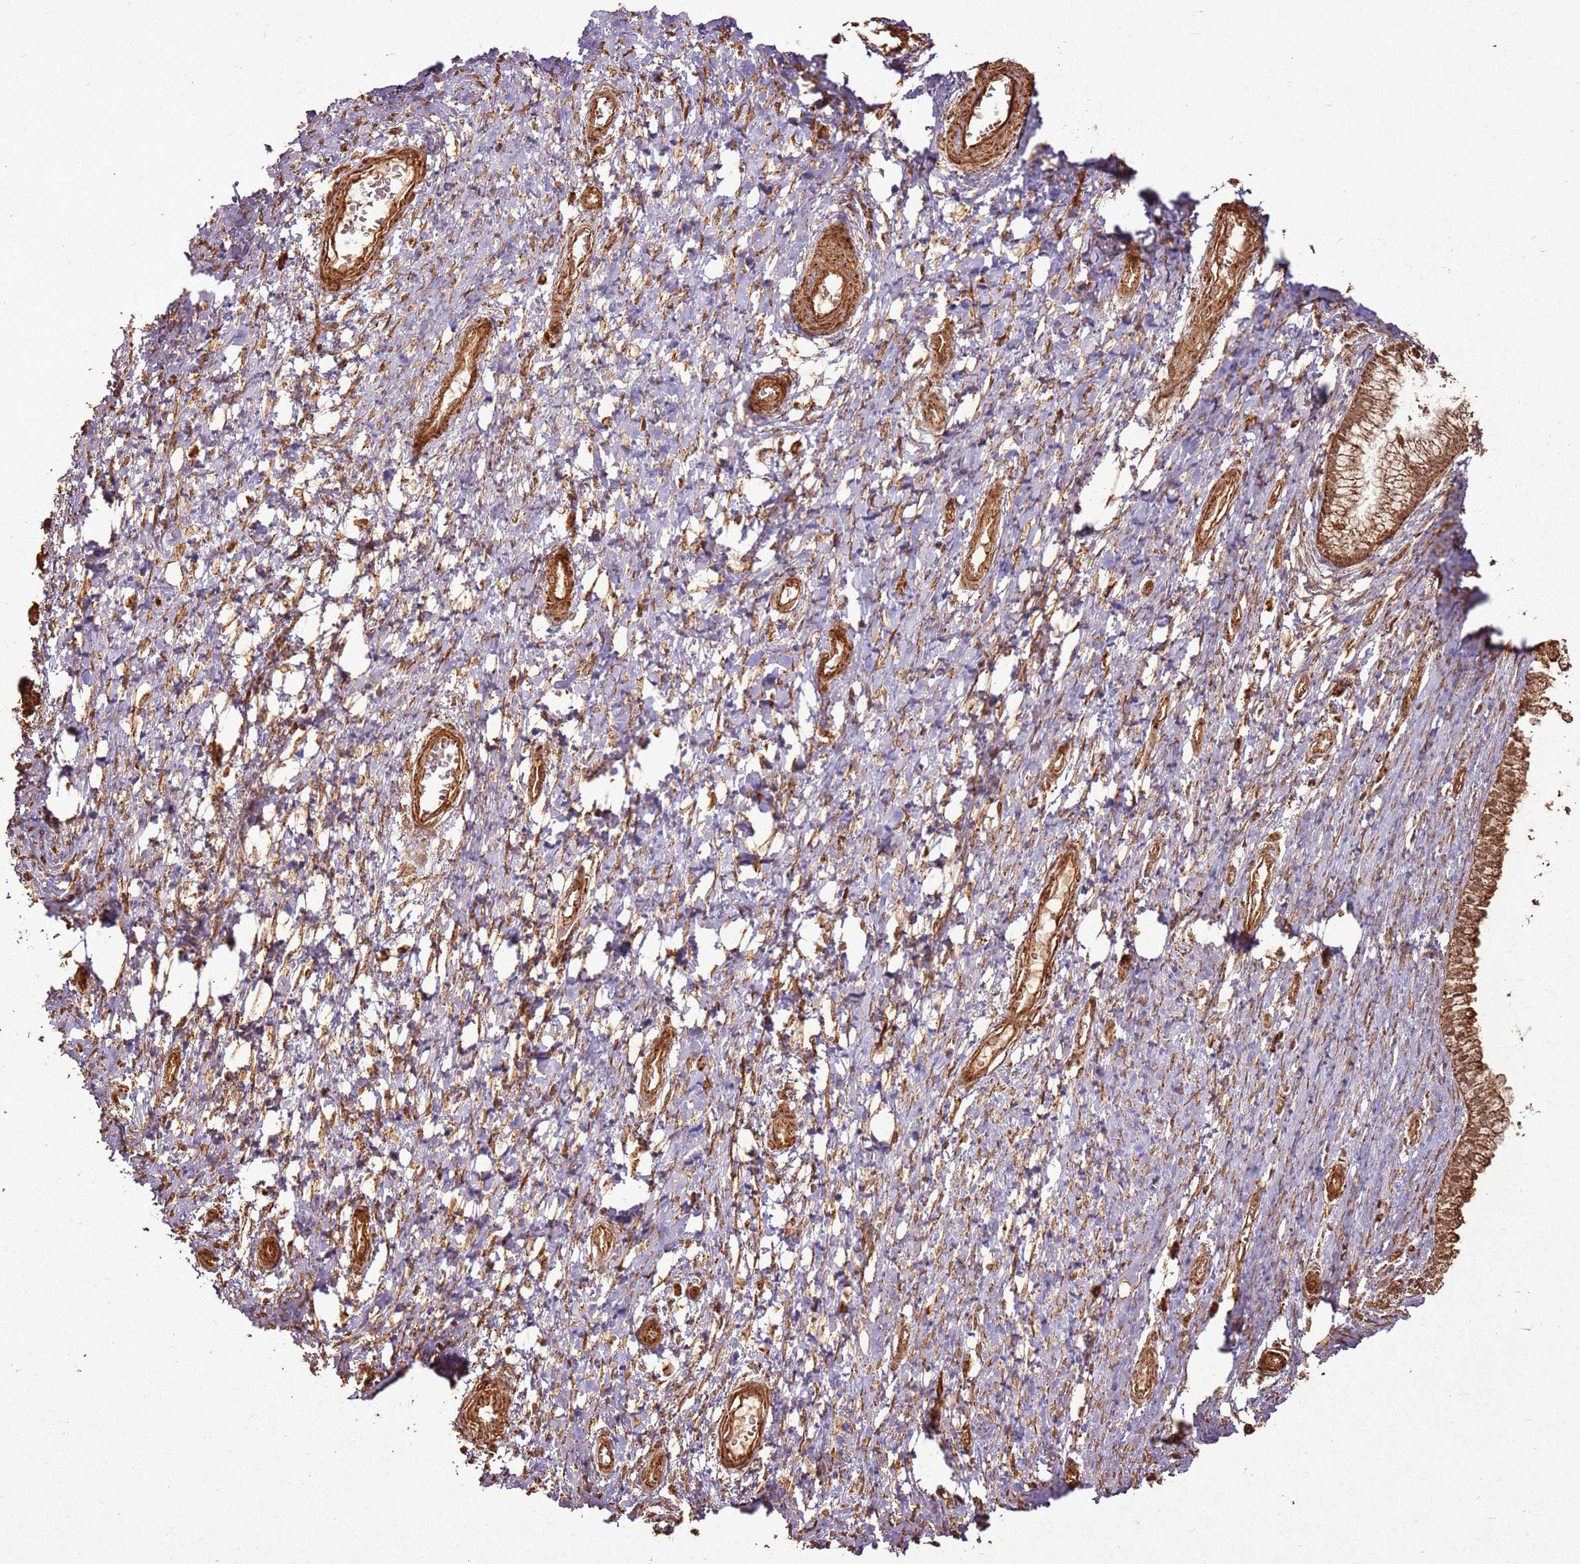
{"staining": {"intensity": "moderate", "quantity": ">75%", "location": "cytoplasmic/membranous"}, "tissue": "cervix", "cell_type": "Glandular cells", "image_type": "normal", "snomed": [{"axis": "morphology", "description": "Normal tissue, NOS"}, {"axis": "topography", "description": "Cervix"}], "caption": "Benign cervix reveals moderate cytoplasmic/membranous staining in about >75% of glandular cells.", "gene": "MRPS6", "patient": {"sex": "female", "age": 55}}